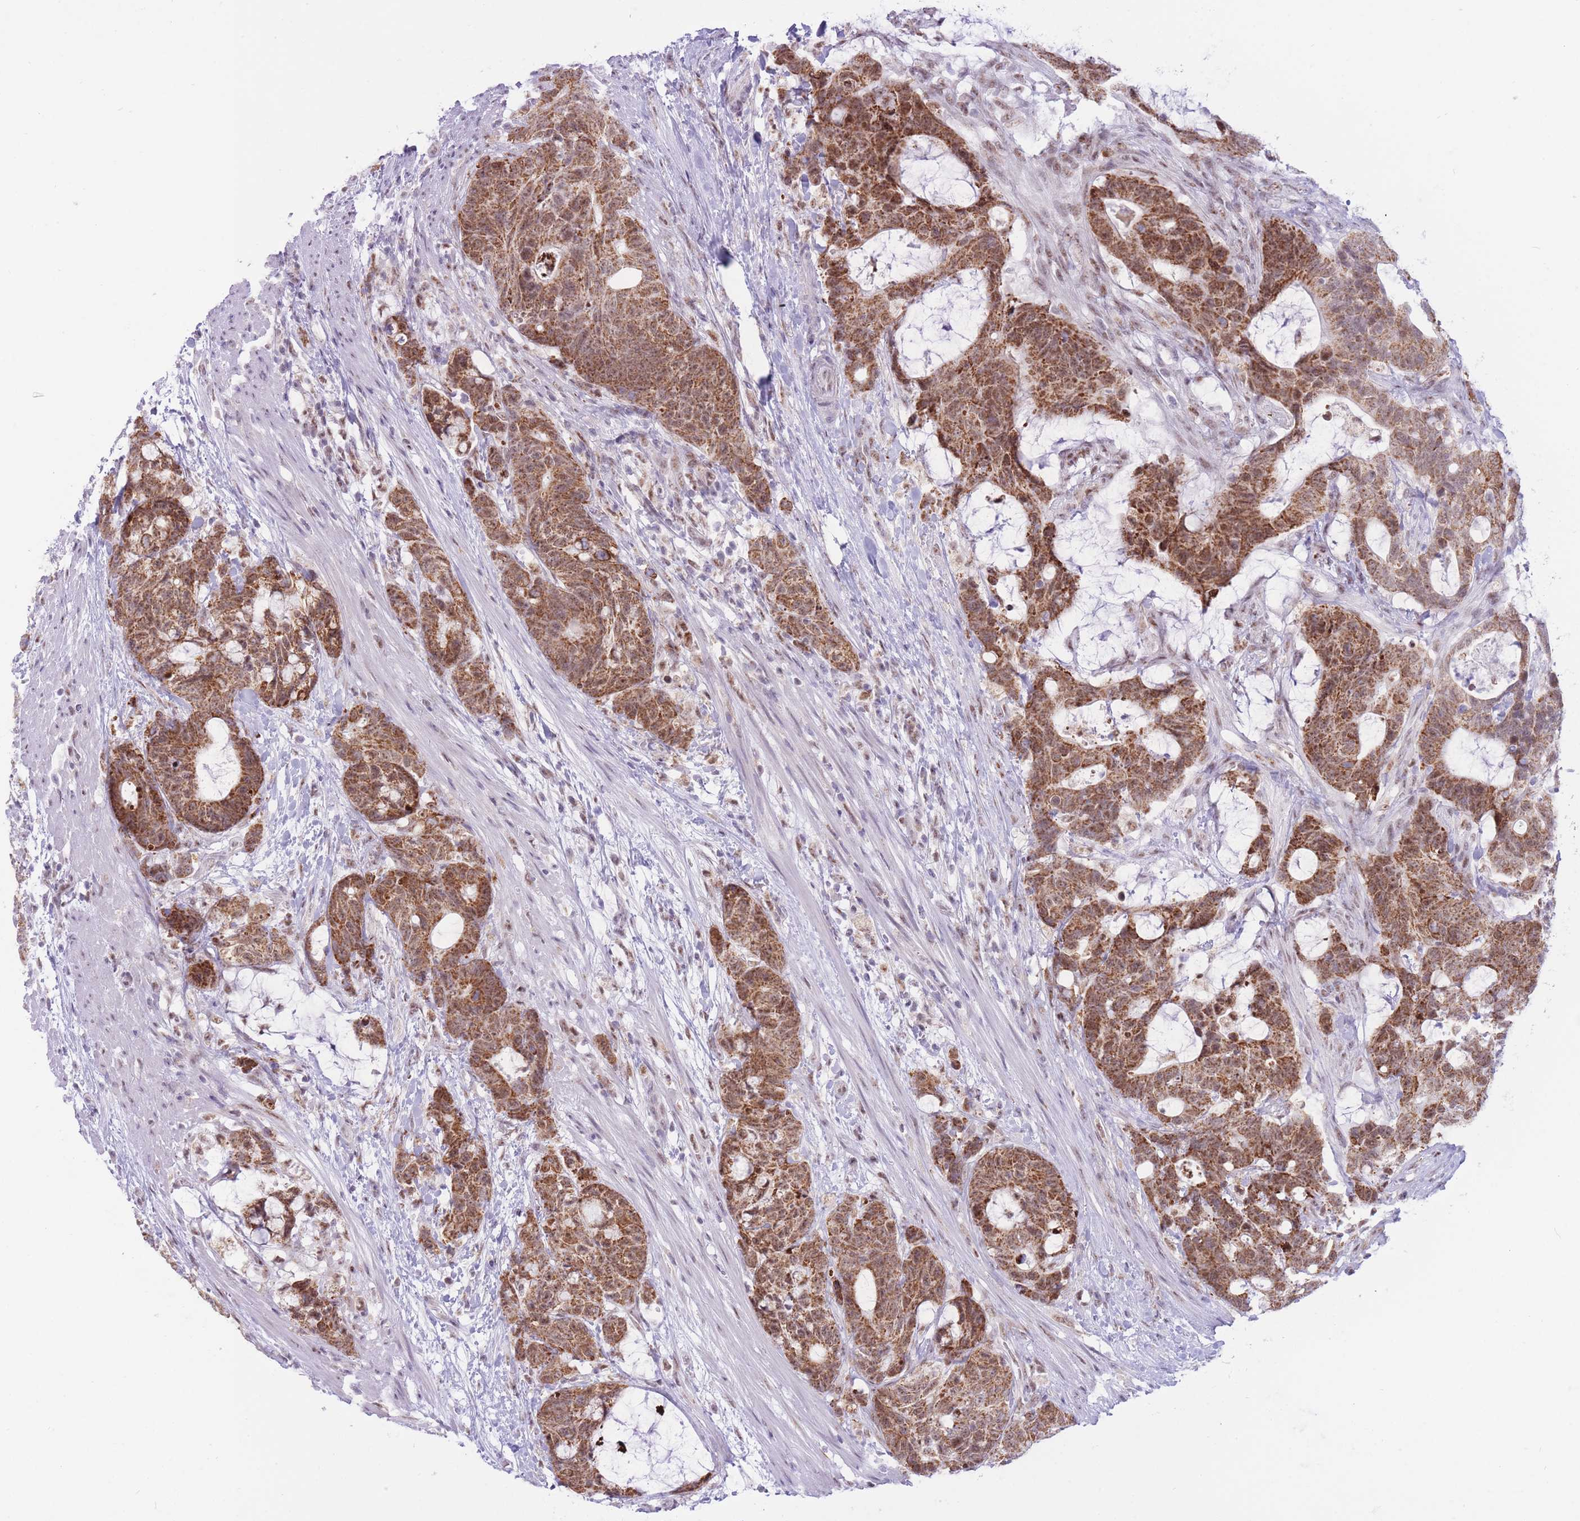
{"staining": {"intensity": "moderate", "quantity": ">75%", "location": "cytoplasmic/membranous,nuclear"}, "tissue": "colorectal cancer", "cell_type": "Tumor cells", "image_type": "cancer", "snomed": [{"axis": "morphology", "description": "Adenocarcinoma, NOS"}, {"axis": "topography", "description": "Colon"}], "caption": "Colorectal cancer stained with a protein marker reveals moderate staining in tumor cells.", "gene": "CYP2B6", "patient": {"sex": "female", "age": 82}}